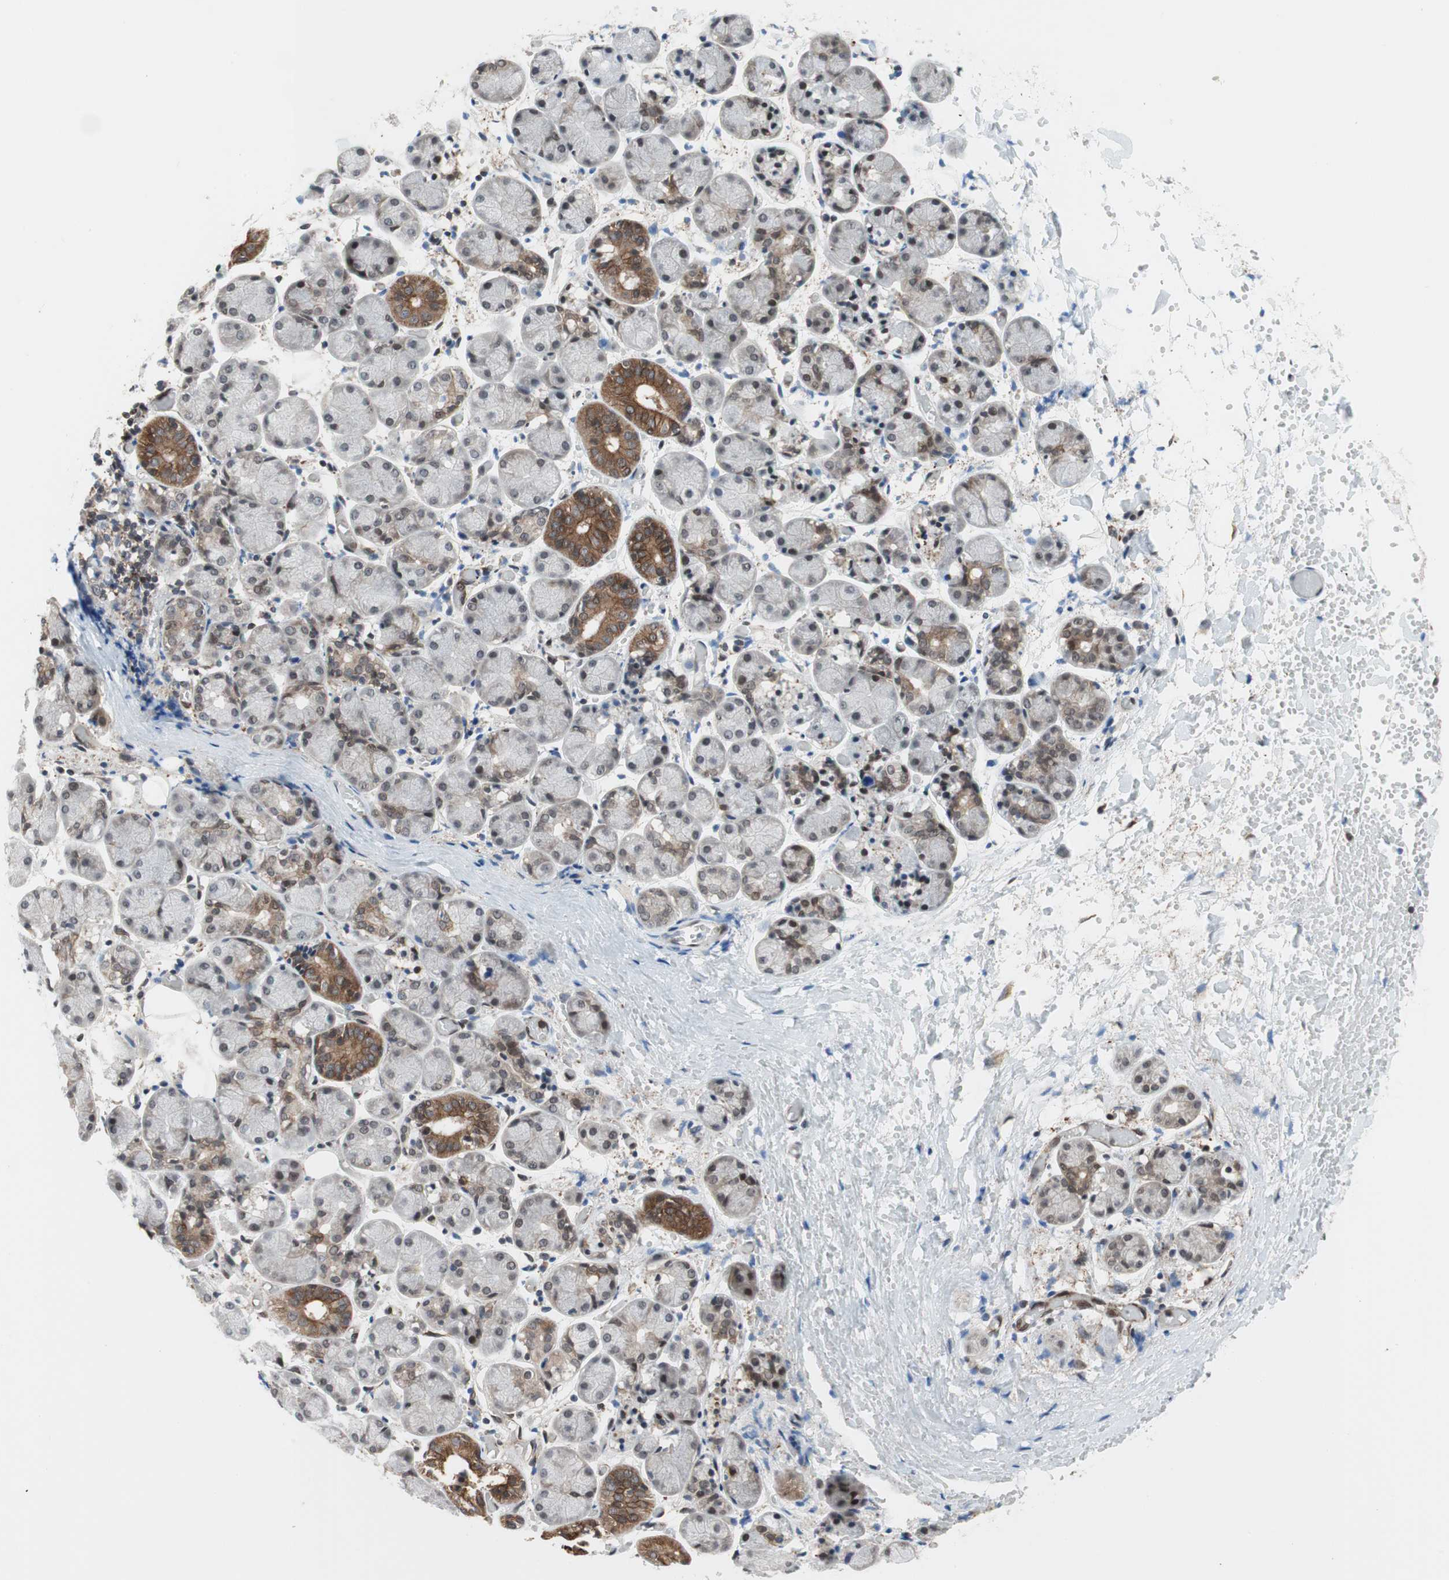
{"staining": {"intensity": "moderate", "quantity": "<25%", "location": "cytoplasmic/membranous"}, "tissue": "salivary gland", "cell_type": "Glandular cells", "image_type": "normal", "snomed": [{"axis": "morphology", "description": "Normal tissue, NOS"}, {"axis": "topography", "description": "Salivary gland"}], "caption": "DAB immunohistochemical staining of unremarkable human salivary gland shows moderate cytoplasmic/membranous protein staining in approximately <25% of glandular cells. (DAB = brown stain, brightfield microscopy at high magnification).", "gene": "ZNF512B", "patient": {"sex": "female", "age": 24}}